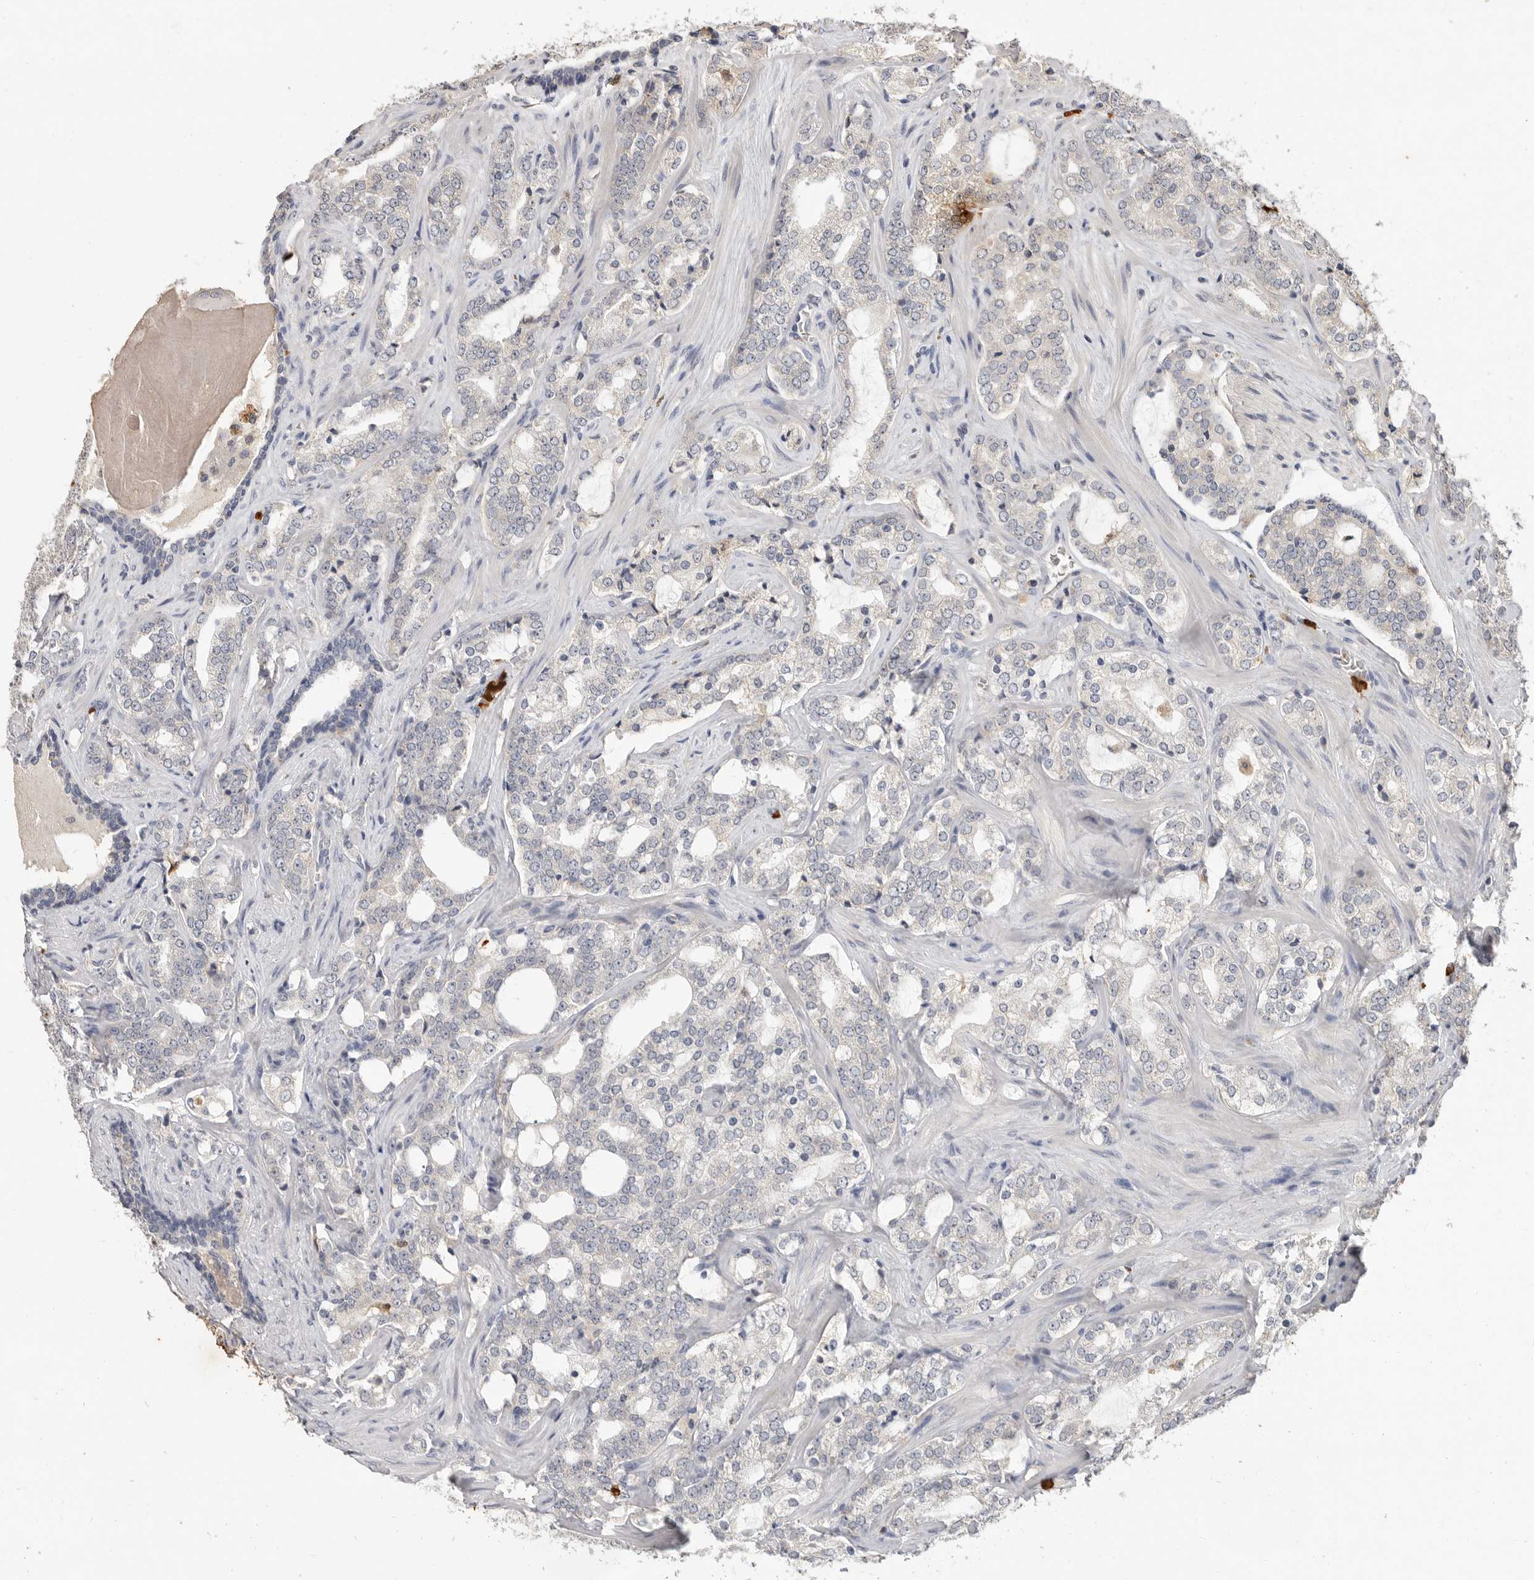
{"staining": {"intensity": "negative", "quantity": "none", "location": "none"}, "tissue": "prostate cancer", "cell_type": "Tumor cells", "image_type": "cancer", "snomed": [{"axis": "morphology", "description": "Adenocarcinoma, High grade"}, {"axis": "topography", "description": "Prostate"}], "caption": "High magnification brightfield microscopy of prostate cancer stained with DAB (3,3'-diaminobenzidine) (brown) and counterstained with hematoxylin (blue): tumor cells show no significant positivity.", "gene": "LTBR", "patient": {"sex": "male", "age": 64}}